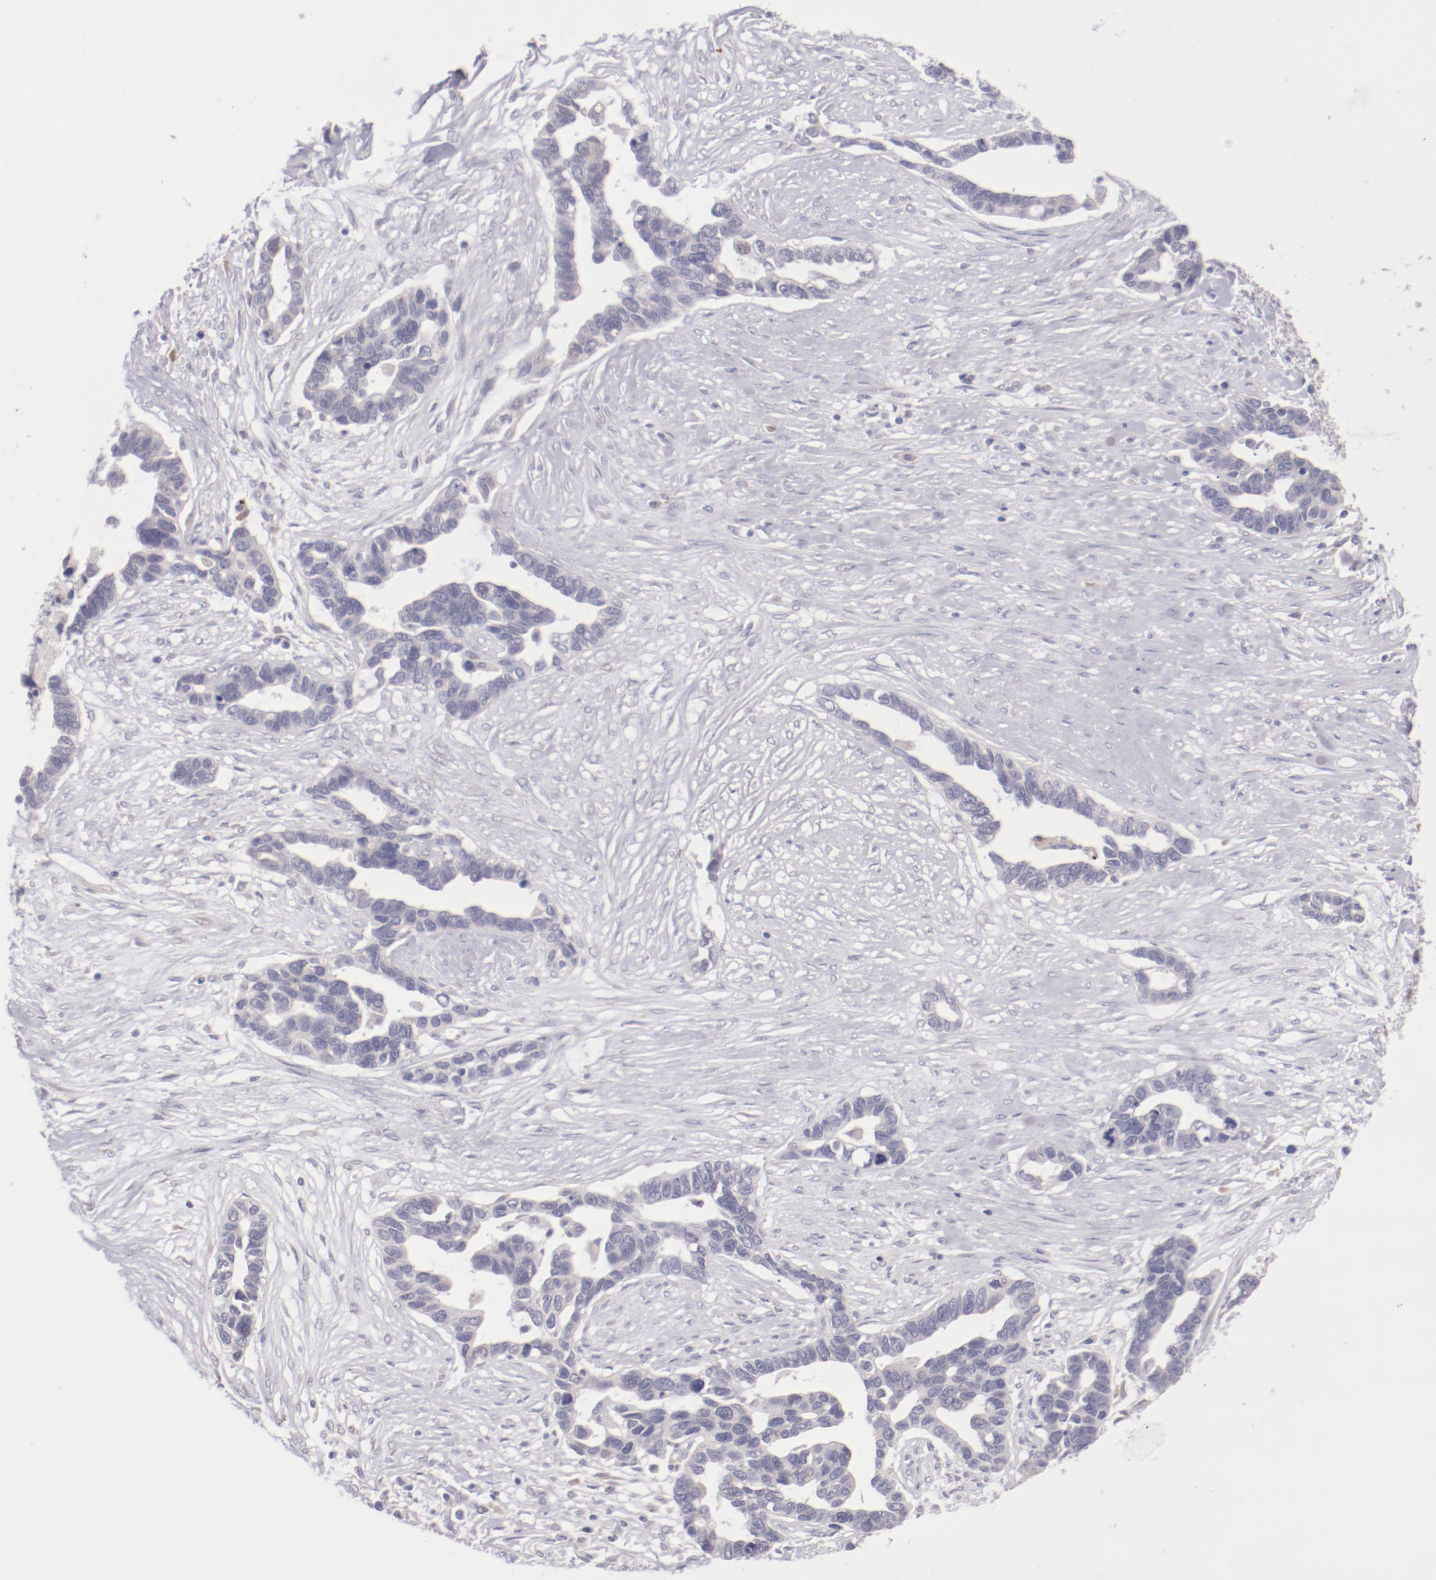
{"staining": {"intensity": "negative", "quantity": "none", "location": "none"}, "tissue": "ovarian cancer", "cell_type": "Tumor cells", "image_type": "cancer", "snomed": [{"axis": "morphology", "description": "Cystadenocarcinoma, serous, NOS"}, {"axis": "topography", "description": "Ovary"}], "caption": "The immunohistochemistry histopathology image has no significant positivity in tumor cells of ovarian cancer (serous cystadenocarcinoma) tissue.", "gene": "TRAF3", "patient": {"sex": "female", "age": 54}}